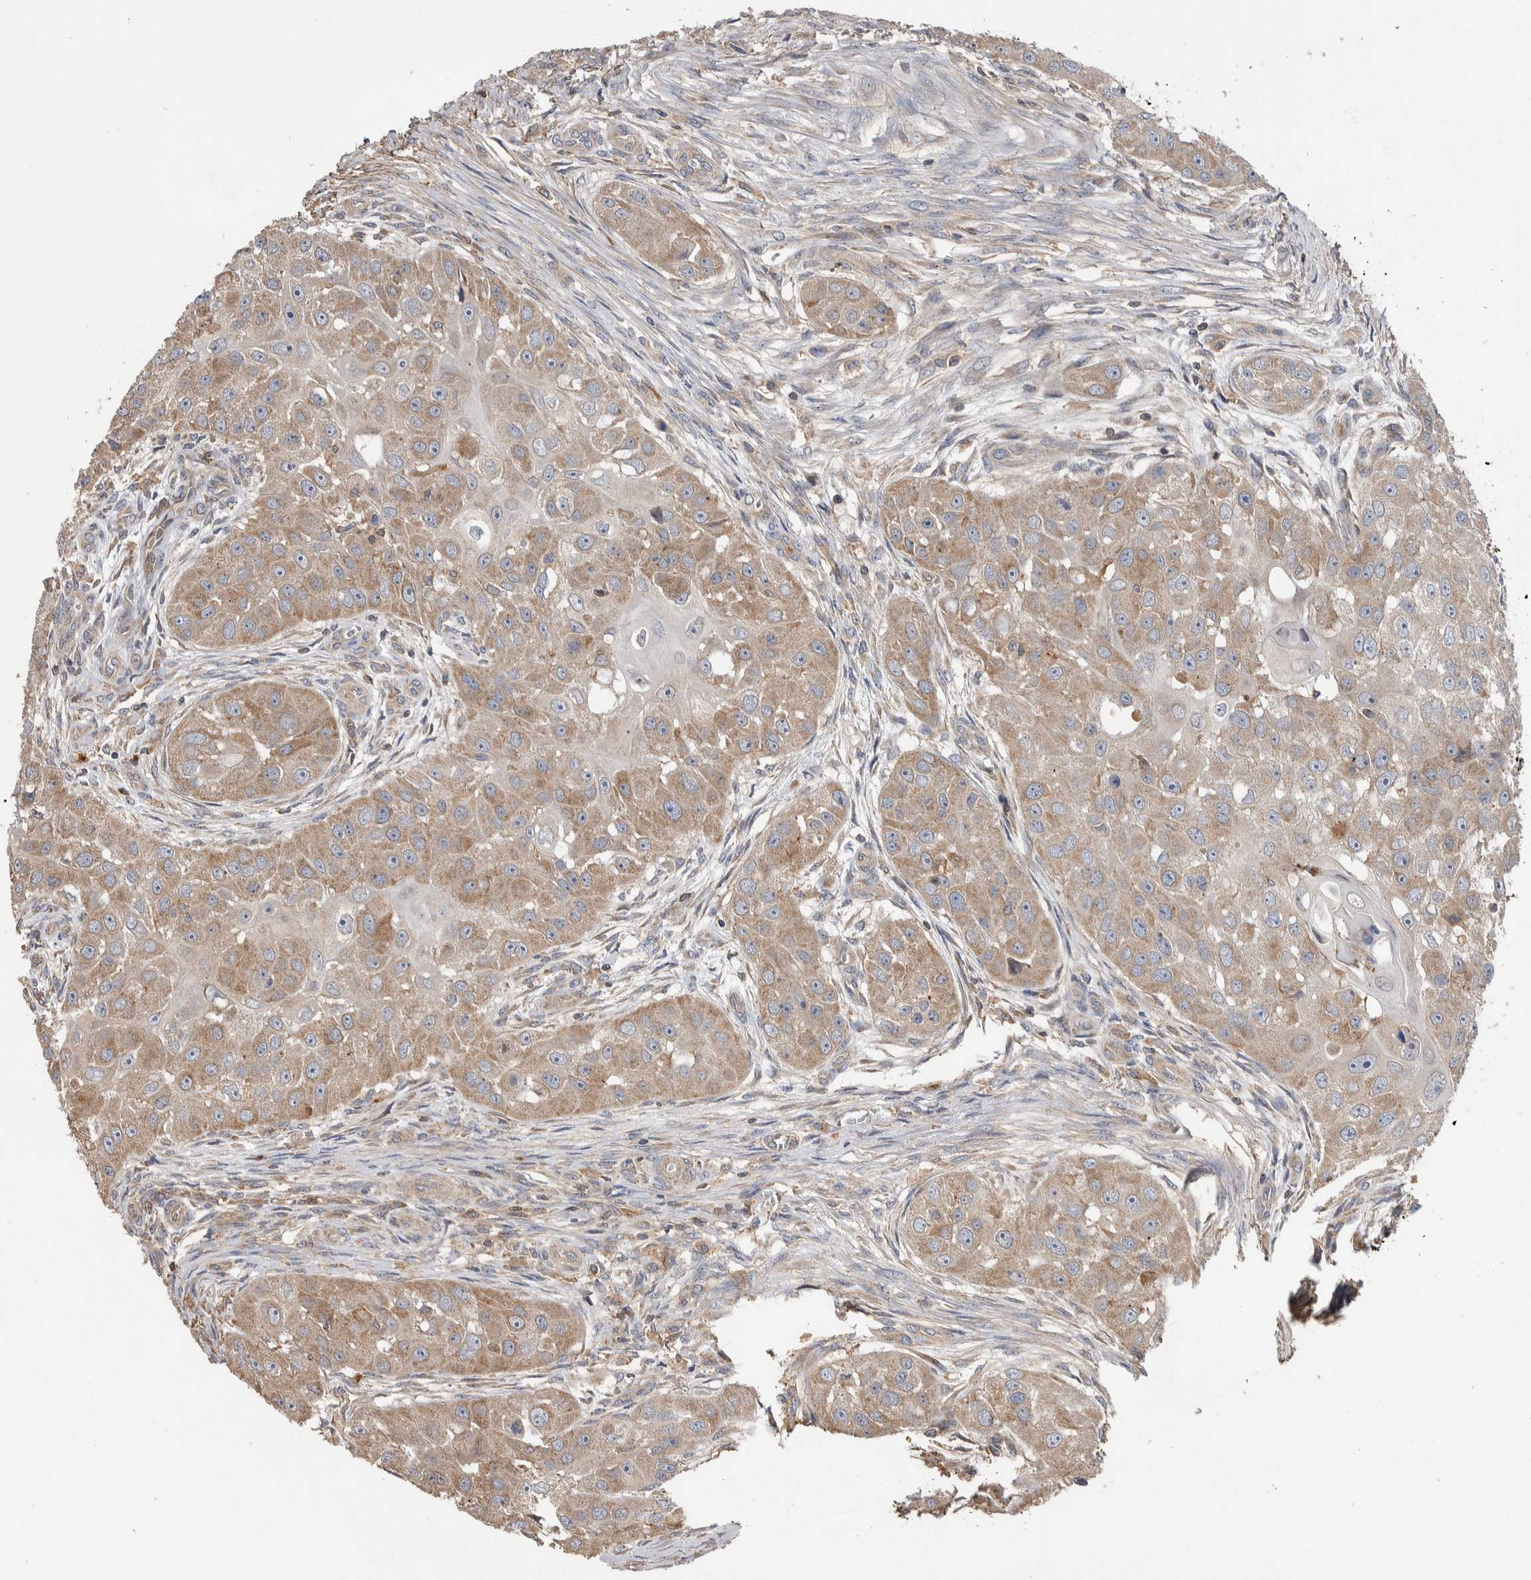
{"staining": {"intensity": "weak", "quantity": ">75%", "location": "cytoplasmic/membranous"}, "tissue": "head and neck cancer", "cell_type": "Tumor cells", "image_type": "cancer", "snomed": [{"axis": "morphology", "description": "Normal tissue, NOS"}, {"axis": "morphology", "description": "Squamous cell carcinoma, NOS"}, {"axis": "topography", "description": "Skeletal muscle"}, {"axis": "topography", "description": "Head-Neck"}], "caption": "IHC of head and neck cancer (squamous cell carcinoma) reveals low levels of weak cytoplasmic/membranous positivity in about >75% of tumor cells.", "gene": "SDCBP", "patient": {"sex": "male", "age": 51}}